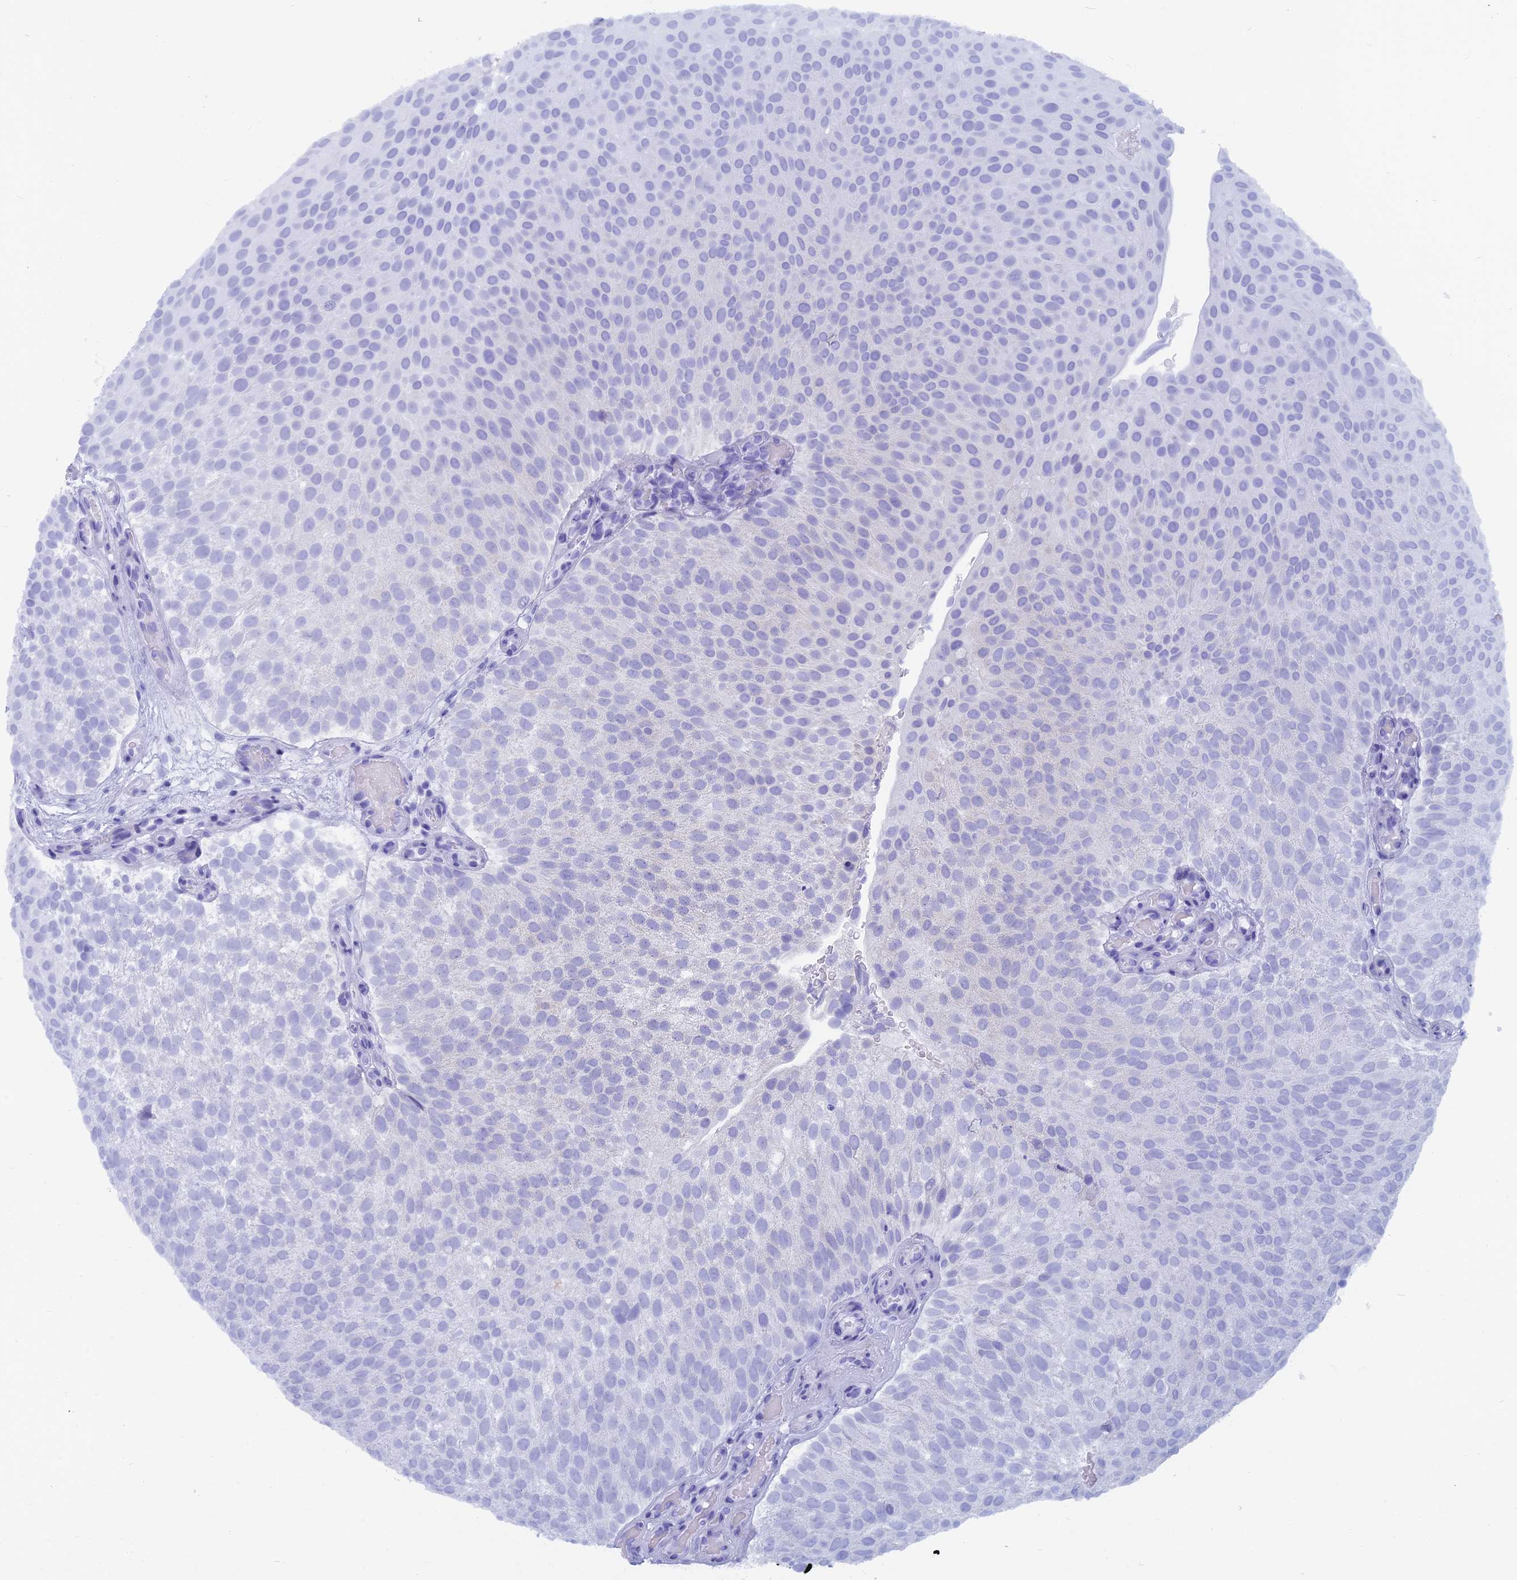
{"staining": {"intensity": "negative", "quantity": "none", "location": "none"}, "tissue": "urothelial cancer", "cell_type": "Tumor cells", "image_type": "cancer", "snomed": [{"axis": "morphology", "description": "Urothelial carcinoma, Low grade"}, {"axis": "topography", "description": "Urinary bladder"}], "caption": "The IHC histopathology image has no significant positivity in tumor cells of urothelial cancer tissue.", "gene": "CAPS", "patient": {"sex": "male", "age": 78}}